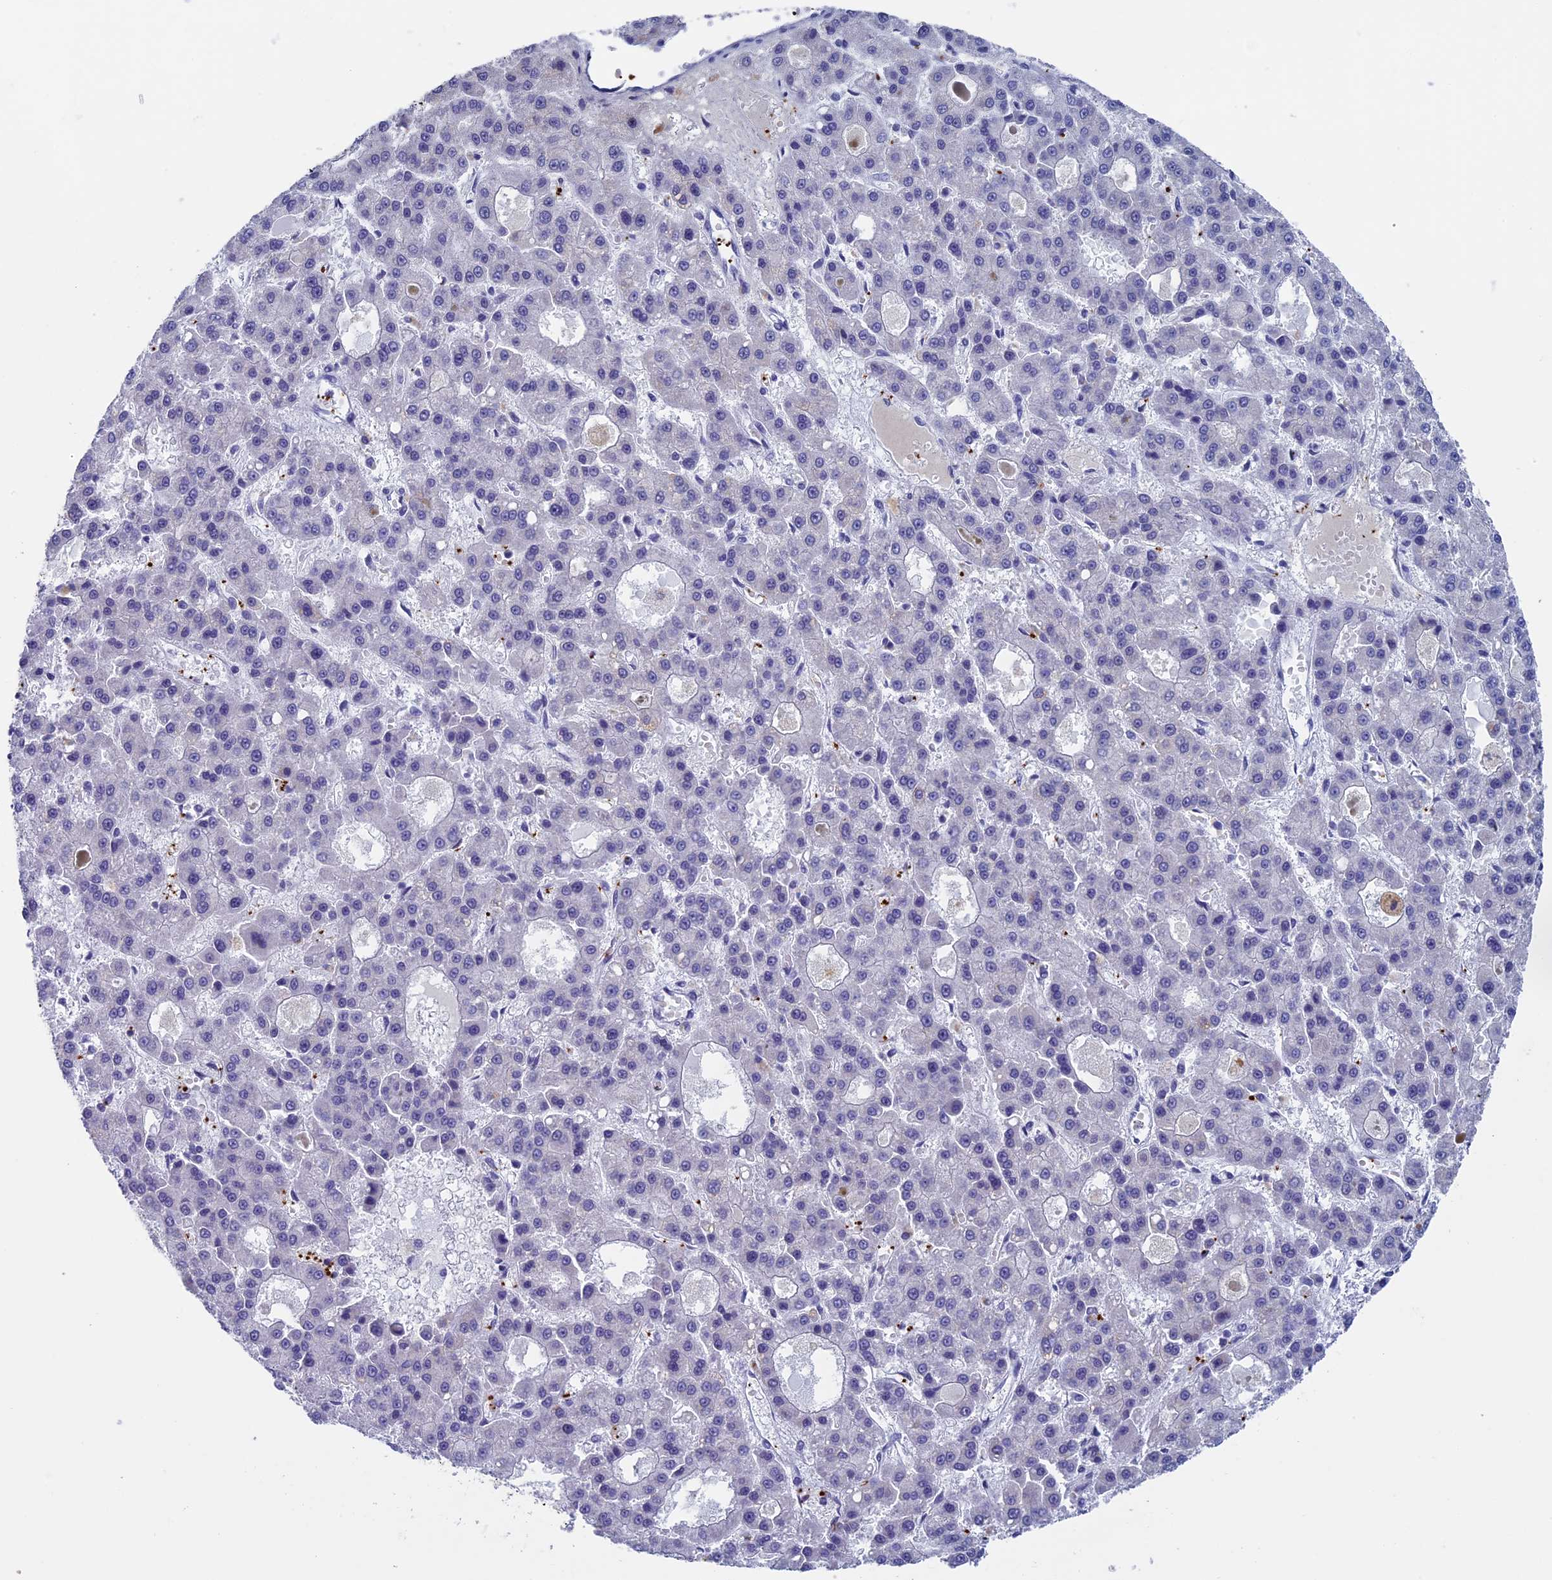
{"staining": {"intensity": "negative", "quantity": "none", "location": "none"}, "tissue": "liver cancer", "cell_type": "Tumor cells", "image_type": "cancer", "snomed": [{"axis": "morphology", "description": "Carcinoma, Hepatocellular, NOS"}, {"axis": "topography", "description": "Liver"}], "caption": "High power microscopy image of an immunohistochemistry (IHC) image of liver cancer, revealing no significant staining in tumor cells.", "gene": "AIFM2", "patient": {"sex": "male", "age": 70}}